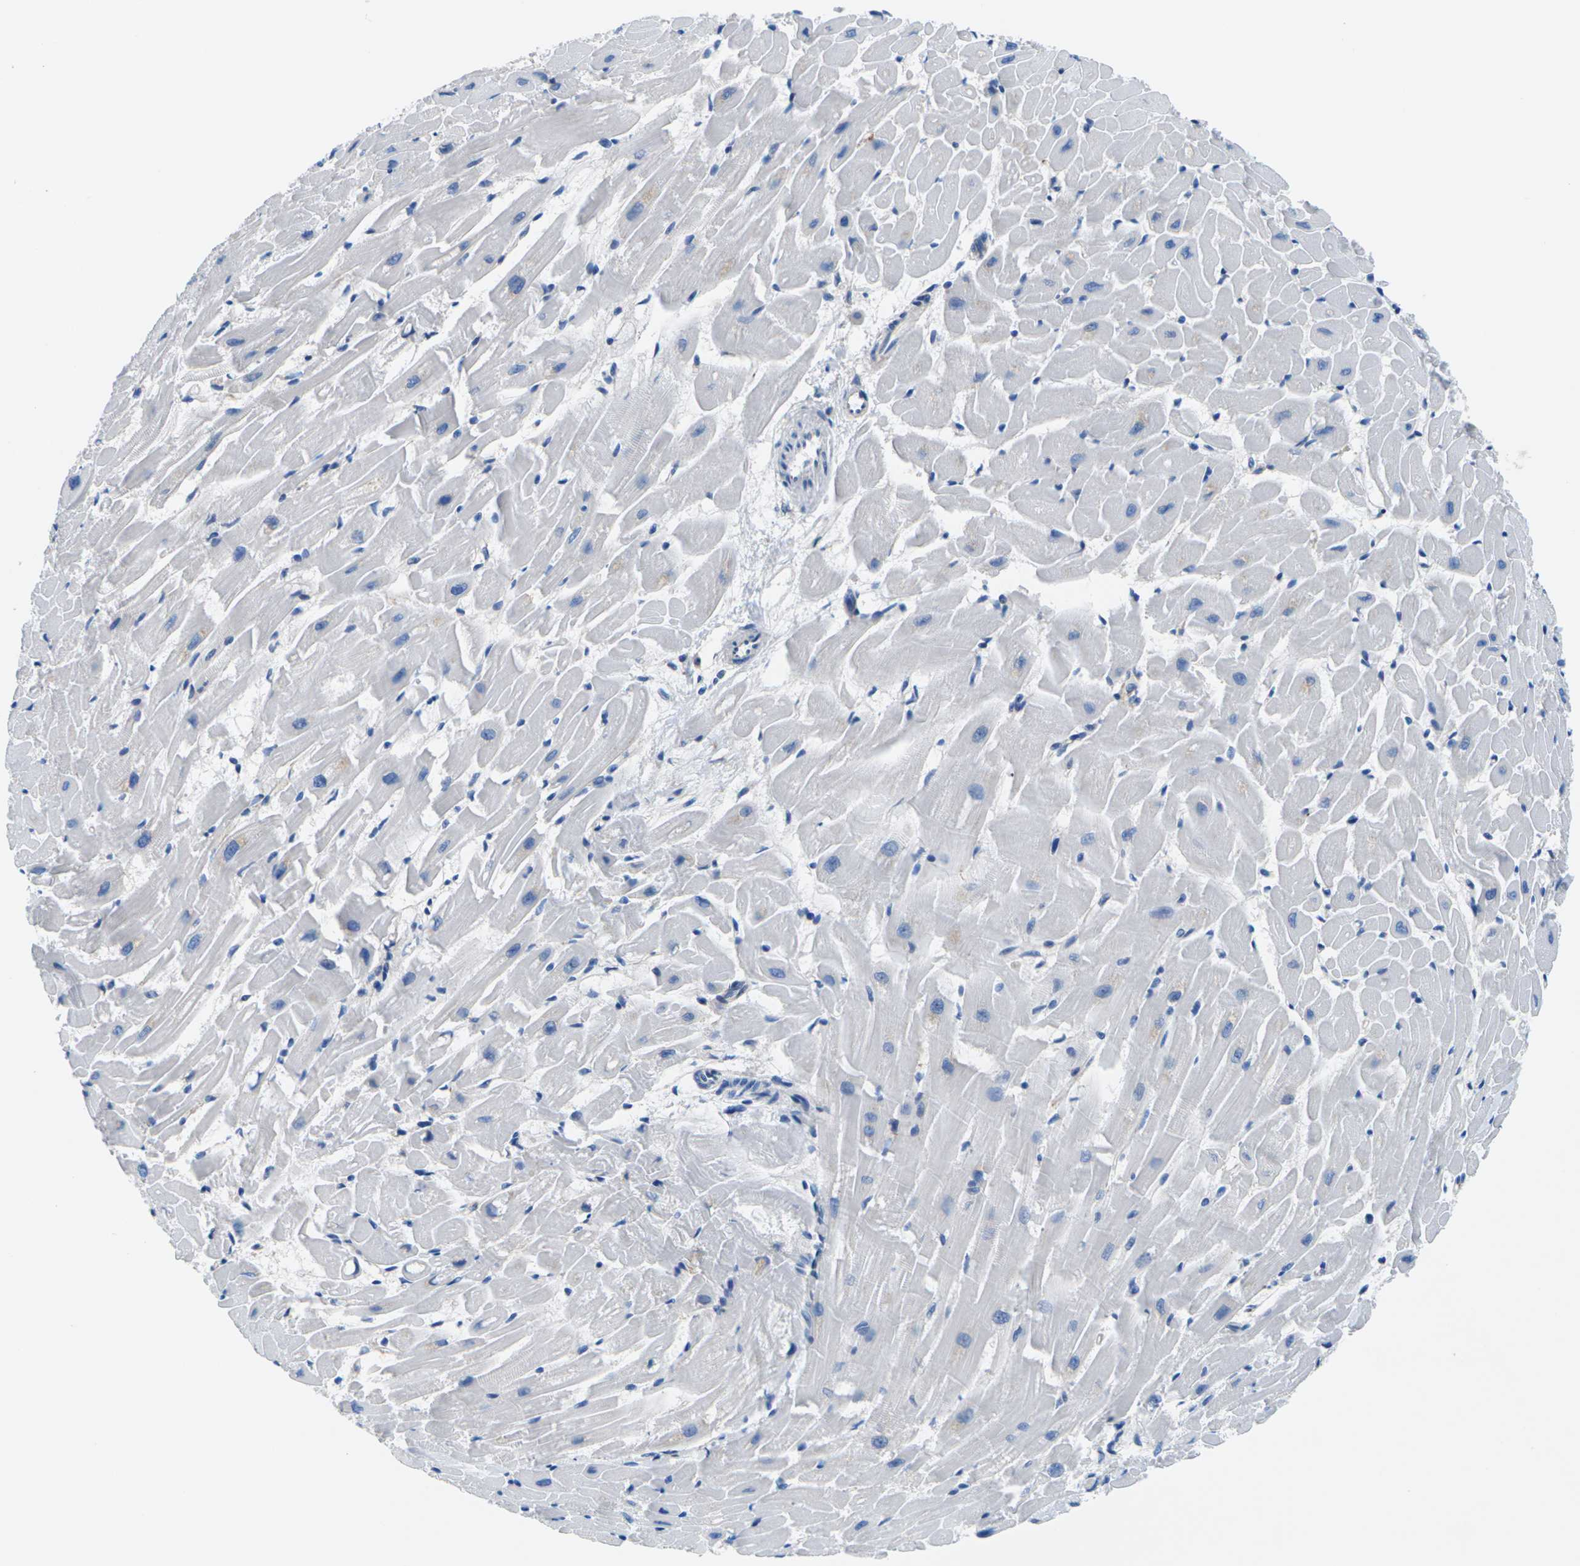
{"staining": {"intensity": "weak", "quantity": "<25%", "location": "cytoplasmic/membranous"}, "tissue": "heart muscle", "cell_type": "Cardiomyocytes", "image_type": "normal", "snomed": [{"axis": "morphology", "description": "Normal tissue, NOS"}, {"axis": "topography", "description": "Heart"}], "caption": "This histopathology image is of unremarkable heart muscle stained with immunohistochemistry (IHC) to label a protein in brown with the nuclei are counter-stained blue. There is no staining in cardiomyocytes. (Brightfield microscopy of DAB immunohistochemistry (IHC) at high magnification).", "gene": "SYNGR2", "patient": {"sex": "female", "age": 19}}